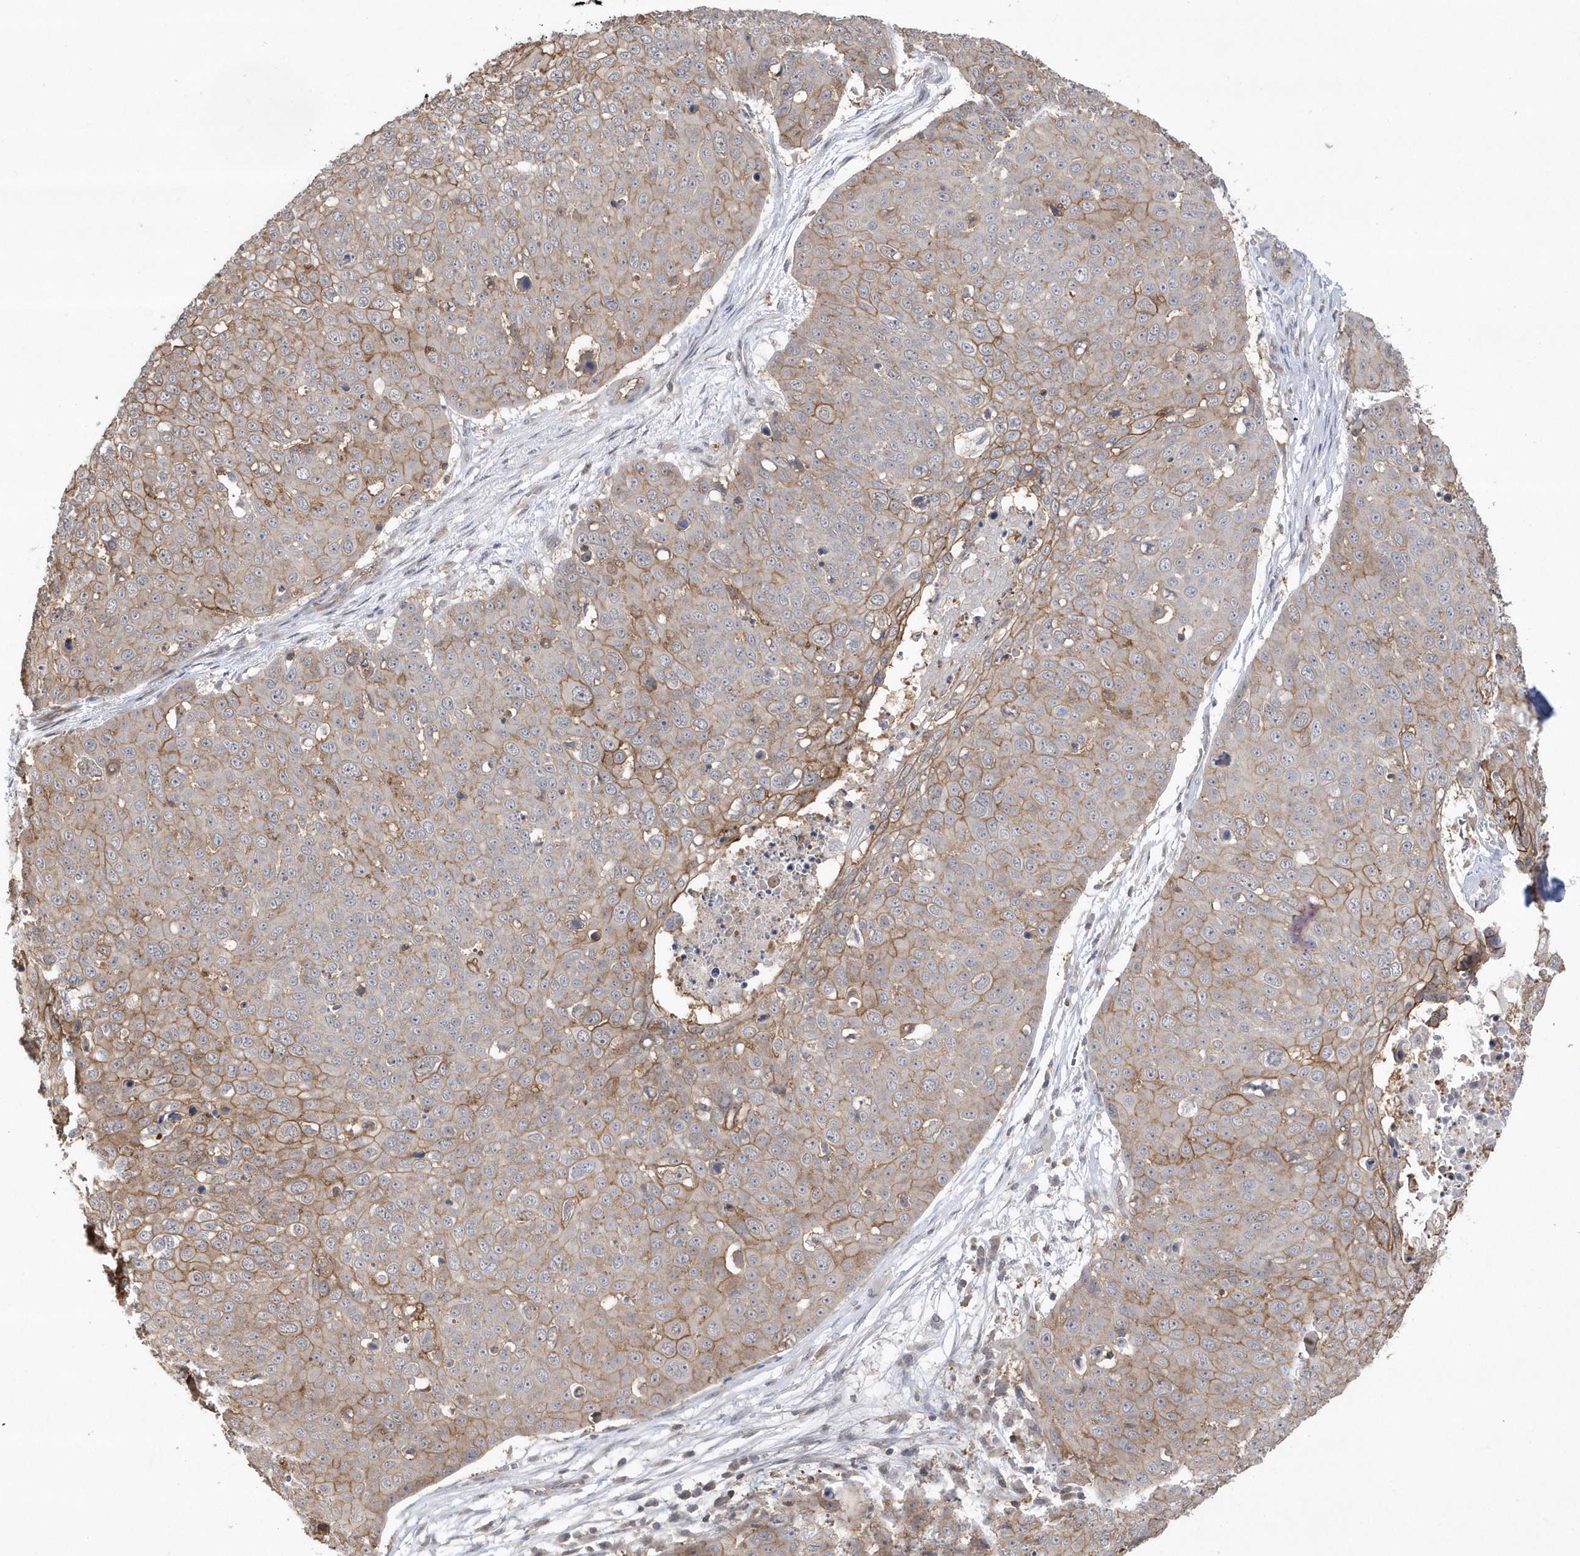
{"staining": {"intensity": "moderate", "quantity": "25%-75%", "location": "cytoplasmic/membranous"}, "tissue": "skin cancer", "cell_type": "Tumor cells", "image_type": "cancer", "snomed": [{"axis": "morphology", "description": "Squamous cell carcinoma, NOS"}, {"axis": "topography", "description": "Skin"}], "caption": "The immunohistochemical stain labels moderate cytoplasmic/membranous staining in tumor cells of skin cancer tissue.", "gene": "CRIP3", "patient": {"sex": "male", "age": 71}}